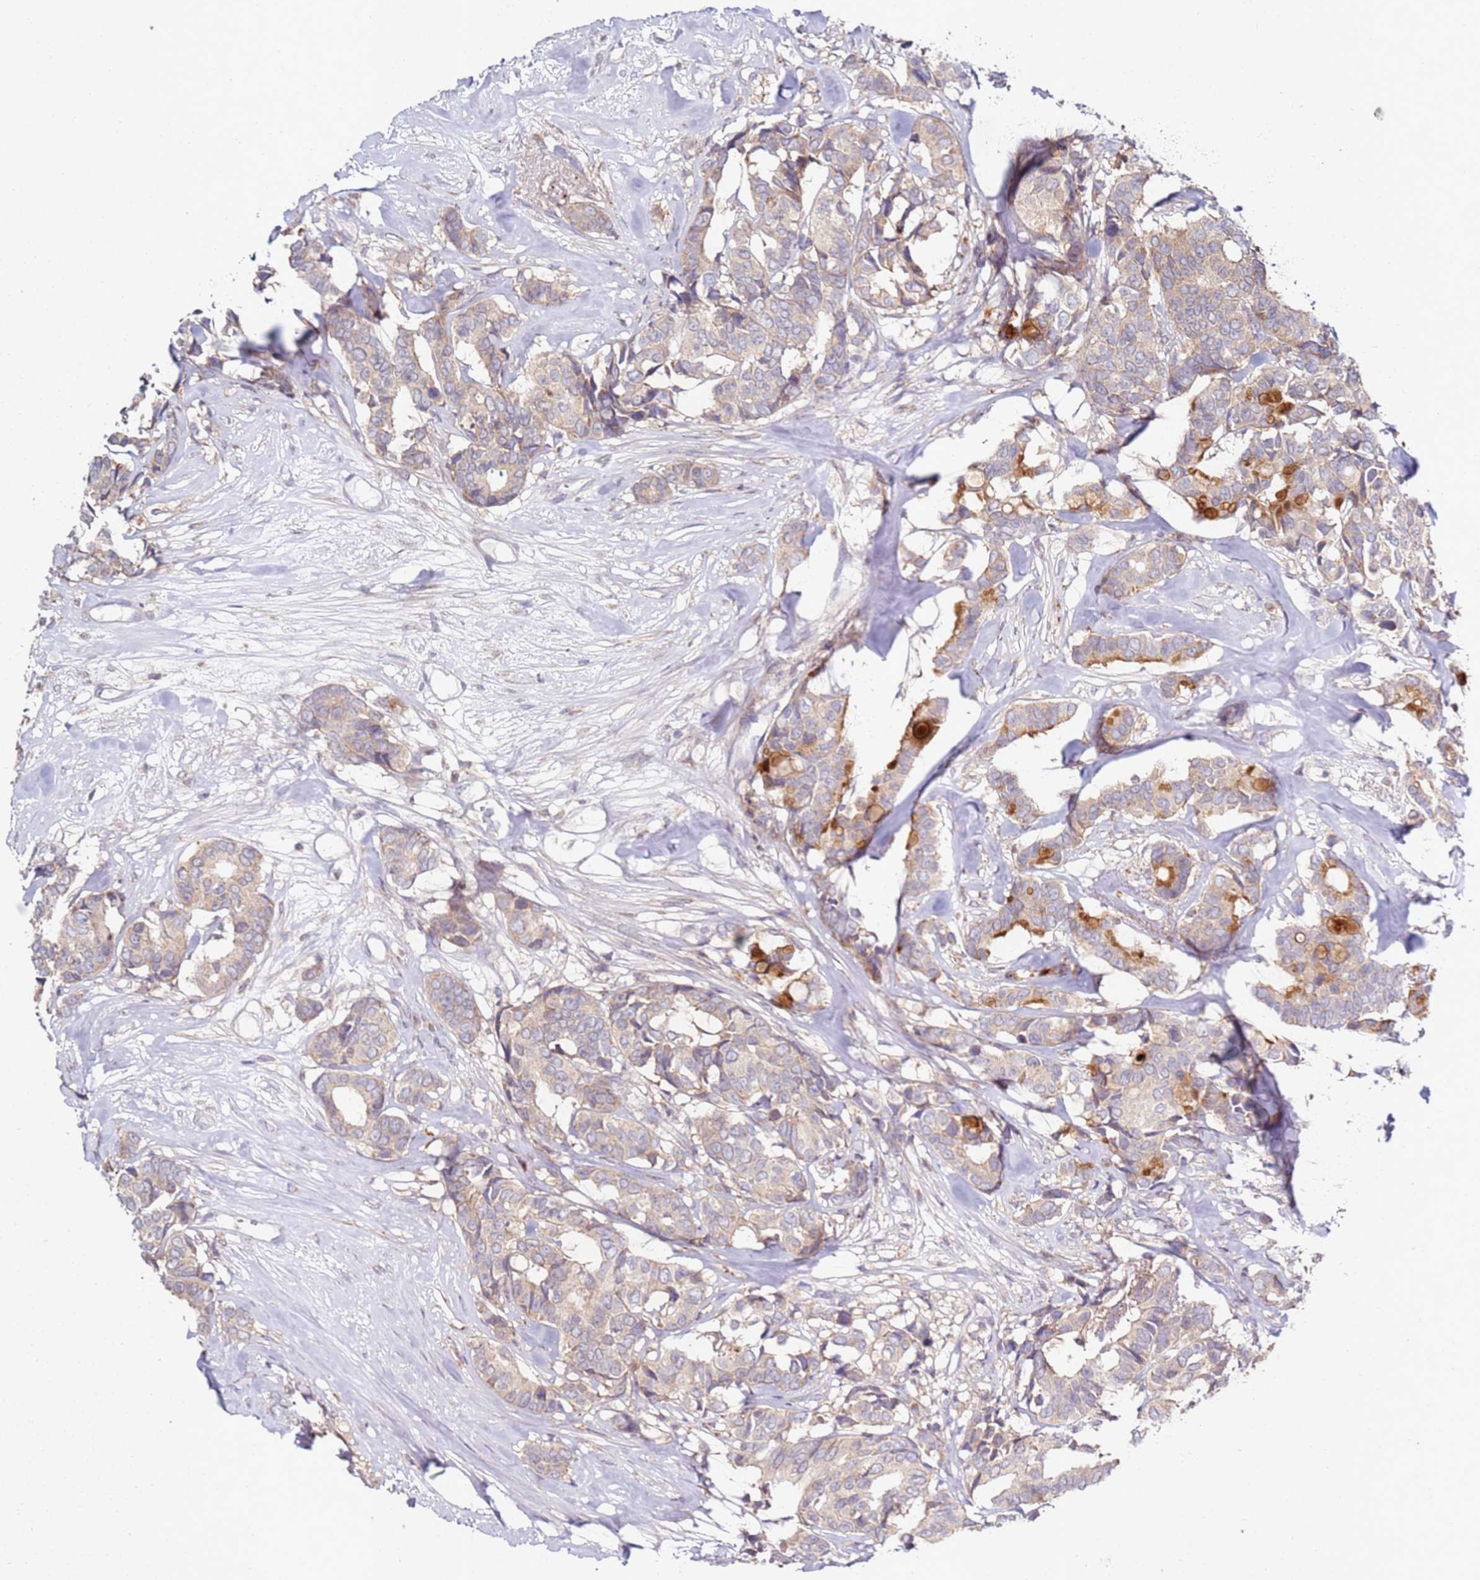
{"staining": {"intensity": "strong", "quantity": "<25%", "location": "cytoplasmic/membranous"}, "tissue": "breast cancer", "cell_type": "Tumor cells", "image_type": "cancer", "snomed": [{"axis": "morphology", "description": "Duct carcinoma"}, {"axis": "topography", "description": "Breast"}], "caption": "Strong cytoplasmic/membranous expression for a protein is seen in approximately <25% of tumor cells of breast invasive ductal carcinoma using immunohistochemistry (IHC).", "gene": "CNOT9", "patient": {"sex": "female", "age": 87}}